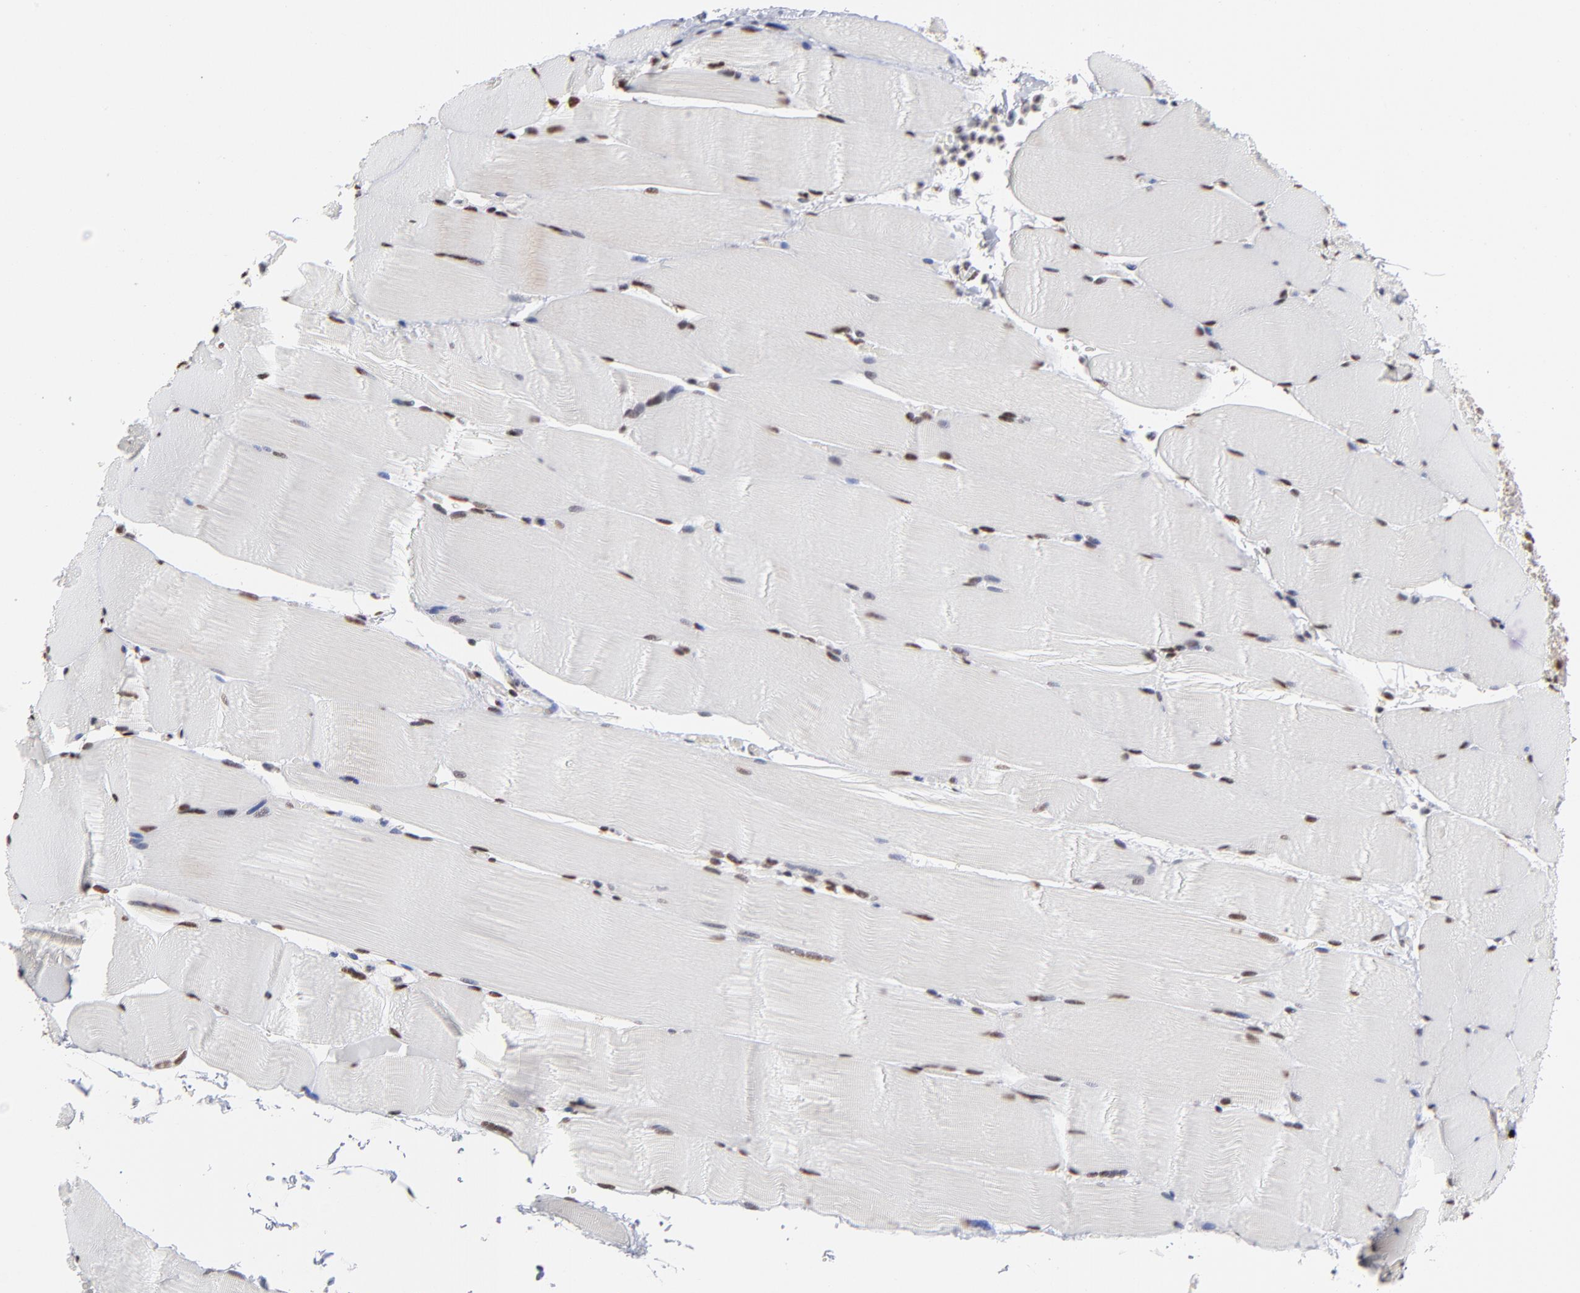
{"staining": {"intensity": "strong", "quantity": ">75%", "location": "cytoplasmic/membranous,nuclear"}, "tissue": "skeletal muscle", "cell_type": "Myocytes", "image_type": "normal", "snomed": [{"axis": "morphology", "description": "Normal tissue, NOS"}, {"axis": "topography", "description": "Skeletal muscle"}], "caption": "Approximately >75% of myocytes in benign human skeletal muscle exhibit strong cytoplasmic/membranous,nuclear protein staining as visualized by brown immunohistochemical staining.", "gene": "ZNF3", "patient": {"sex": "male", "age": 62}}